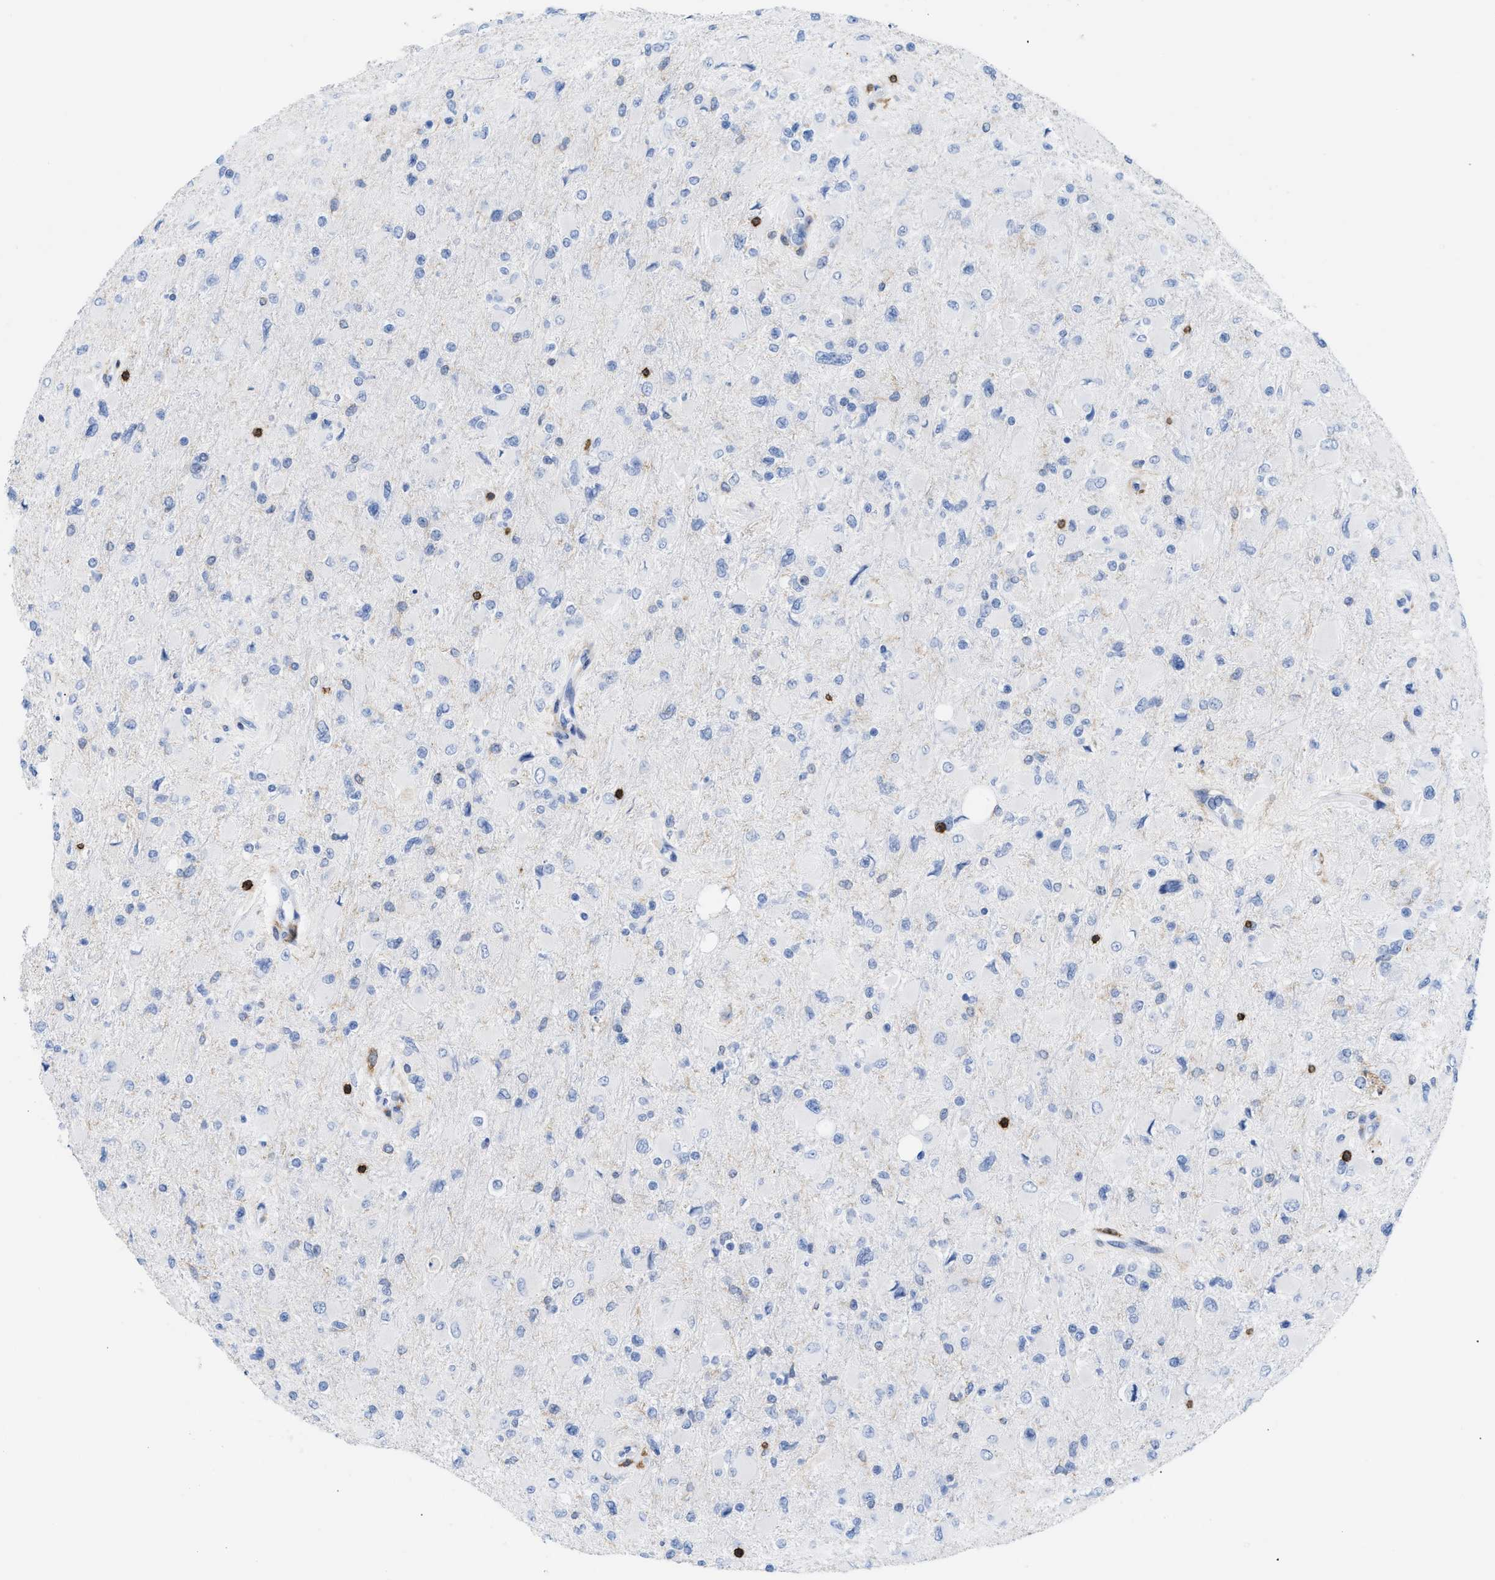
{"staining": {"intensity": "negative", "quantity": "none", "location": "none"}, "tissue": "glioma", "cell_type": "Tumor cells", "image_type": "cancer", "snomed": [{"axis": "morphology", "description": "Glioma, malignant, High grade"}, {"axis": "topography", "description": "Cerebral cortex"}], "caption": "Immunohistochemistry (IHC) of glioma demonstrates no expression in tumor cells.", "gene": "LCP1", "patient": {"sex": "female", "age": 36}}